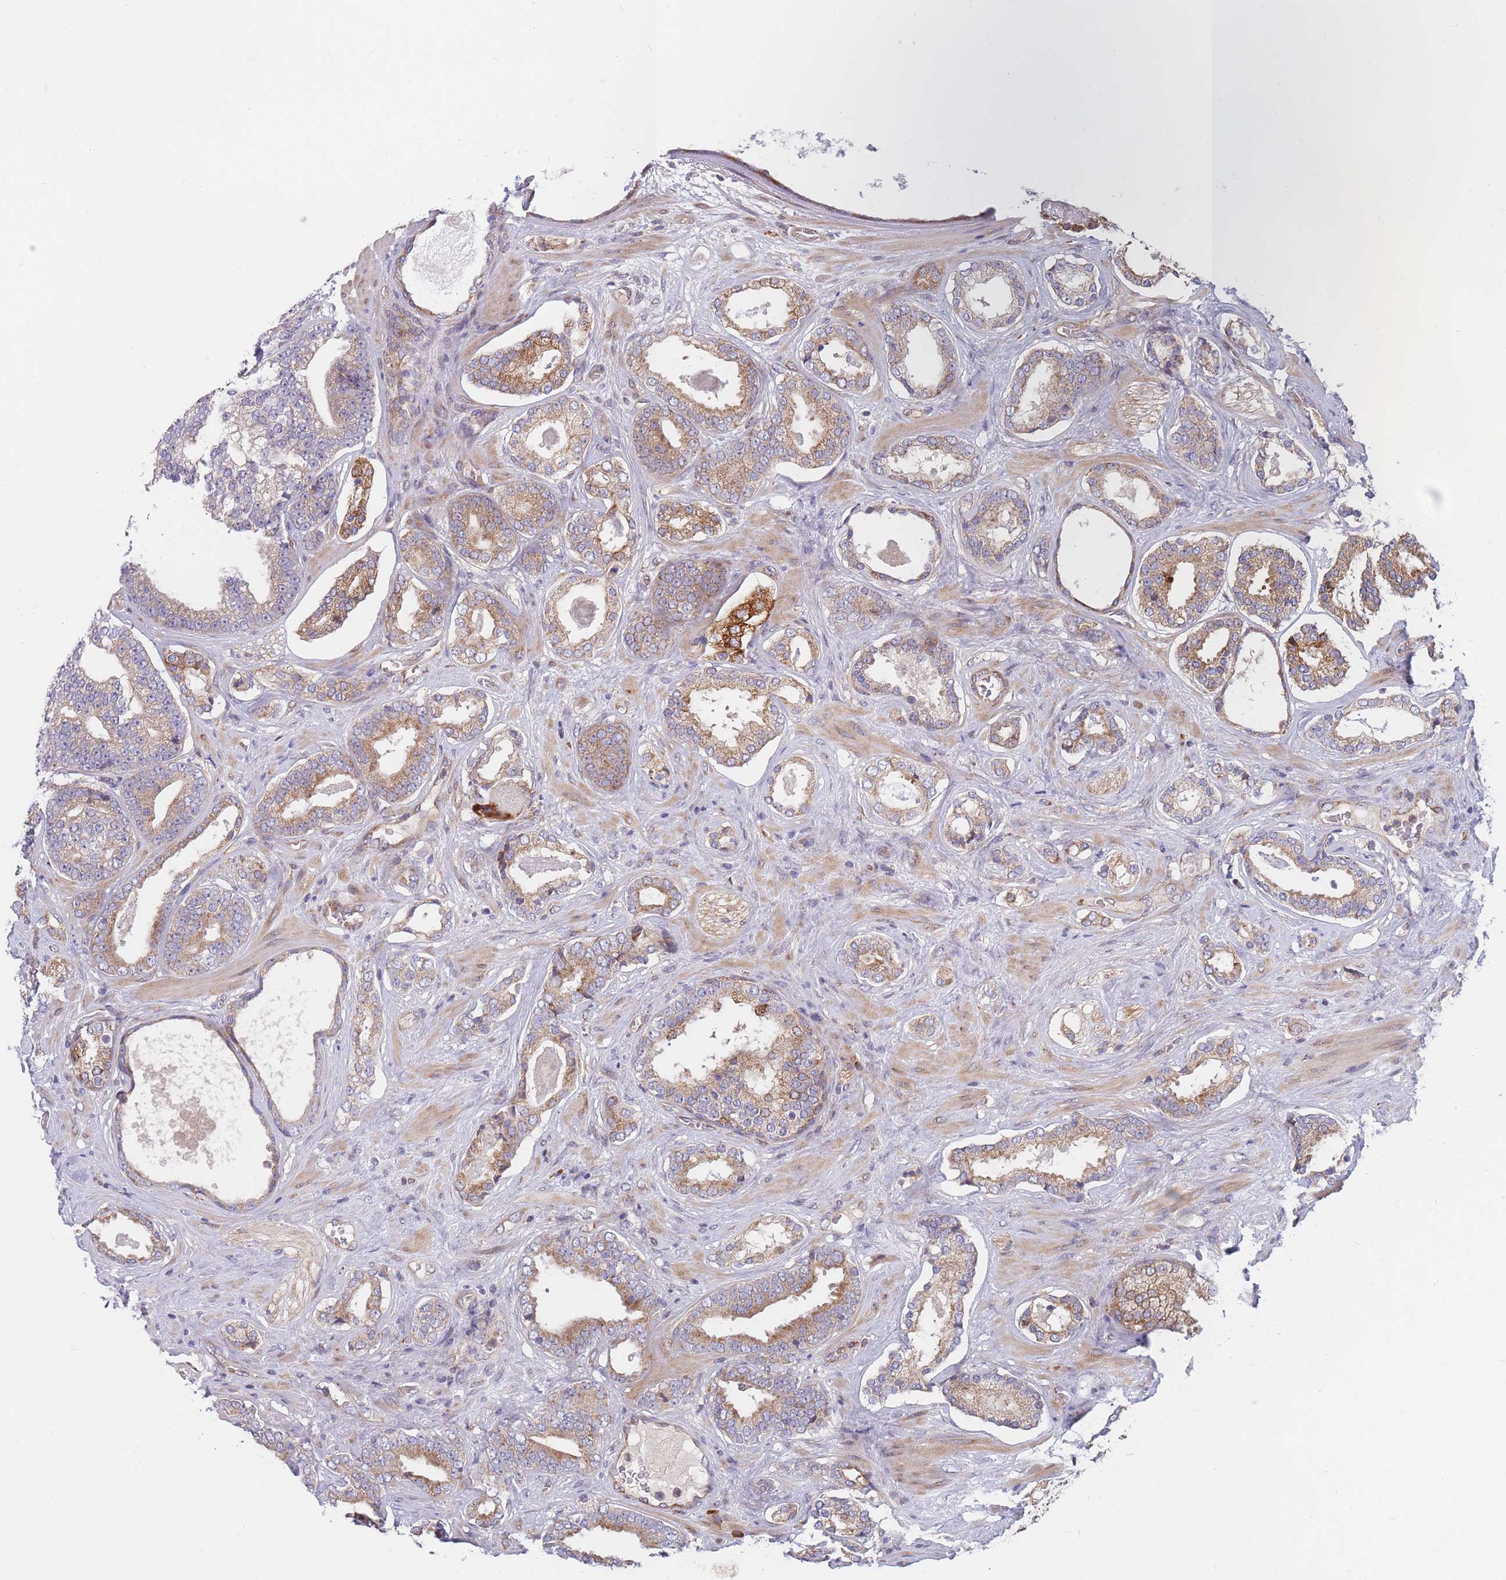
{"staining": {"intensity": "moderate", "quantity": ">75%", "location": "cytoplasmic/membranous"}, "tissue": "prostate cancer", "cell_type": "Tumor cells", "image_type": "cancer", "snomed": [{"axis": "morphology", "description": "Adenocarcinoma, High grade"}, {"axis": "topography", "description": "Prostate"}], "caption": "Brown immunohistochemical staining in human prostate cancer (adenocarcinoma (high-grade)) reveals moderate cytoplasmic/membranous expression in about >75% of tumor cells. (DAB IHC with brightfield microscopy, high magnification).", "gene": "TMEM131L", "patient": {"sex": "male", "age": 60}}